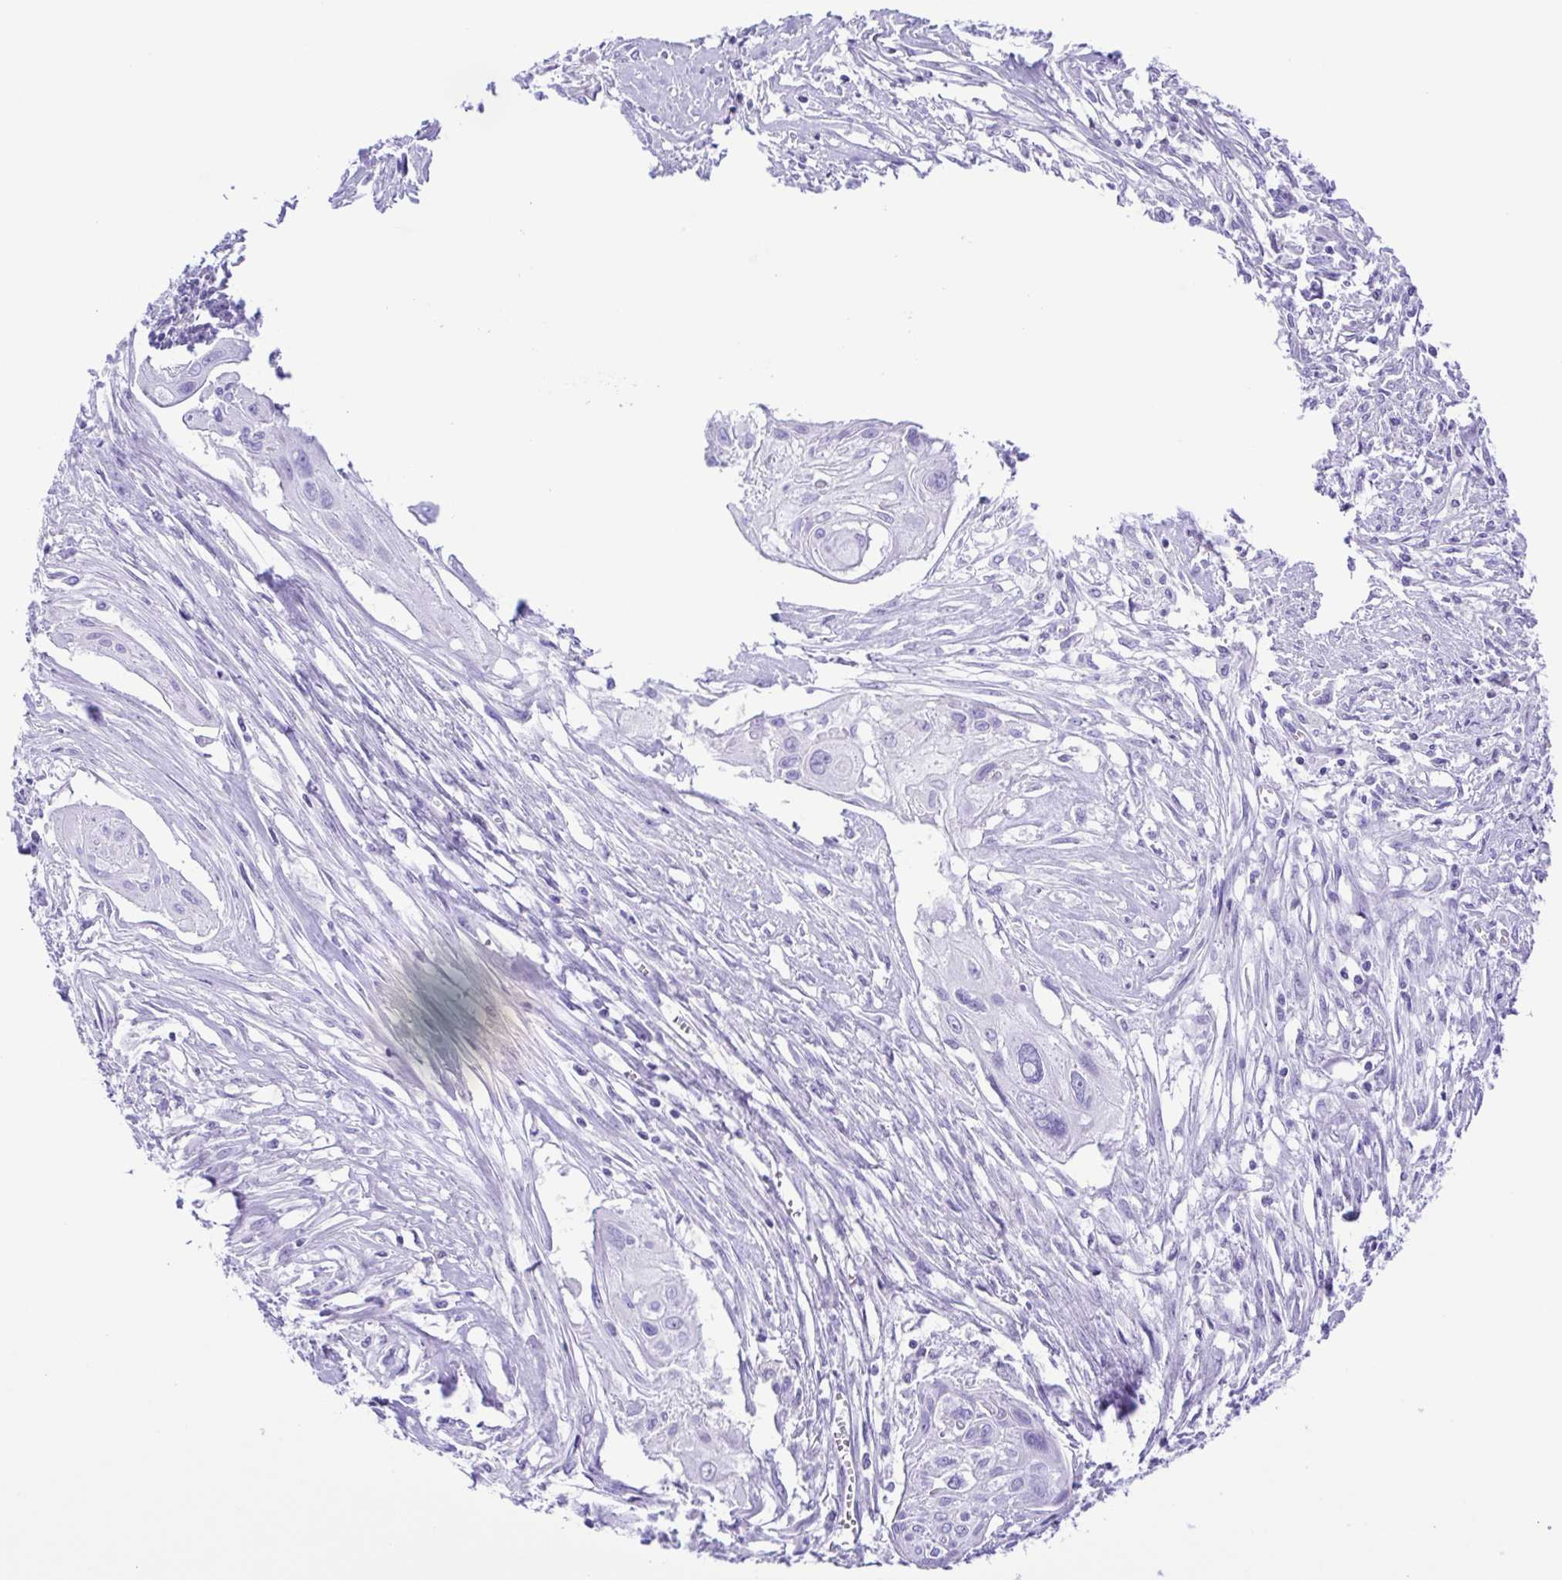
{"staining": {"intensity": "negative", "quantity": "none", "location": "none"}, "tissue": "cervical cancer", "cell_type": "Tumor cells", "image_type": "cancer", "snomed": [{"axis": "morphology", "description": "Squamous cell carcinoma, NOS"}, {"axis": "topography", "description": "Cervix"}], "caption": "Immunohistochemical staining of human cervical cancer shows no significant staining in tumor cells.", "gene": "ERP27", "patient": {"sex": "female", "age": 49}}